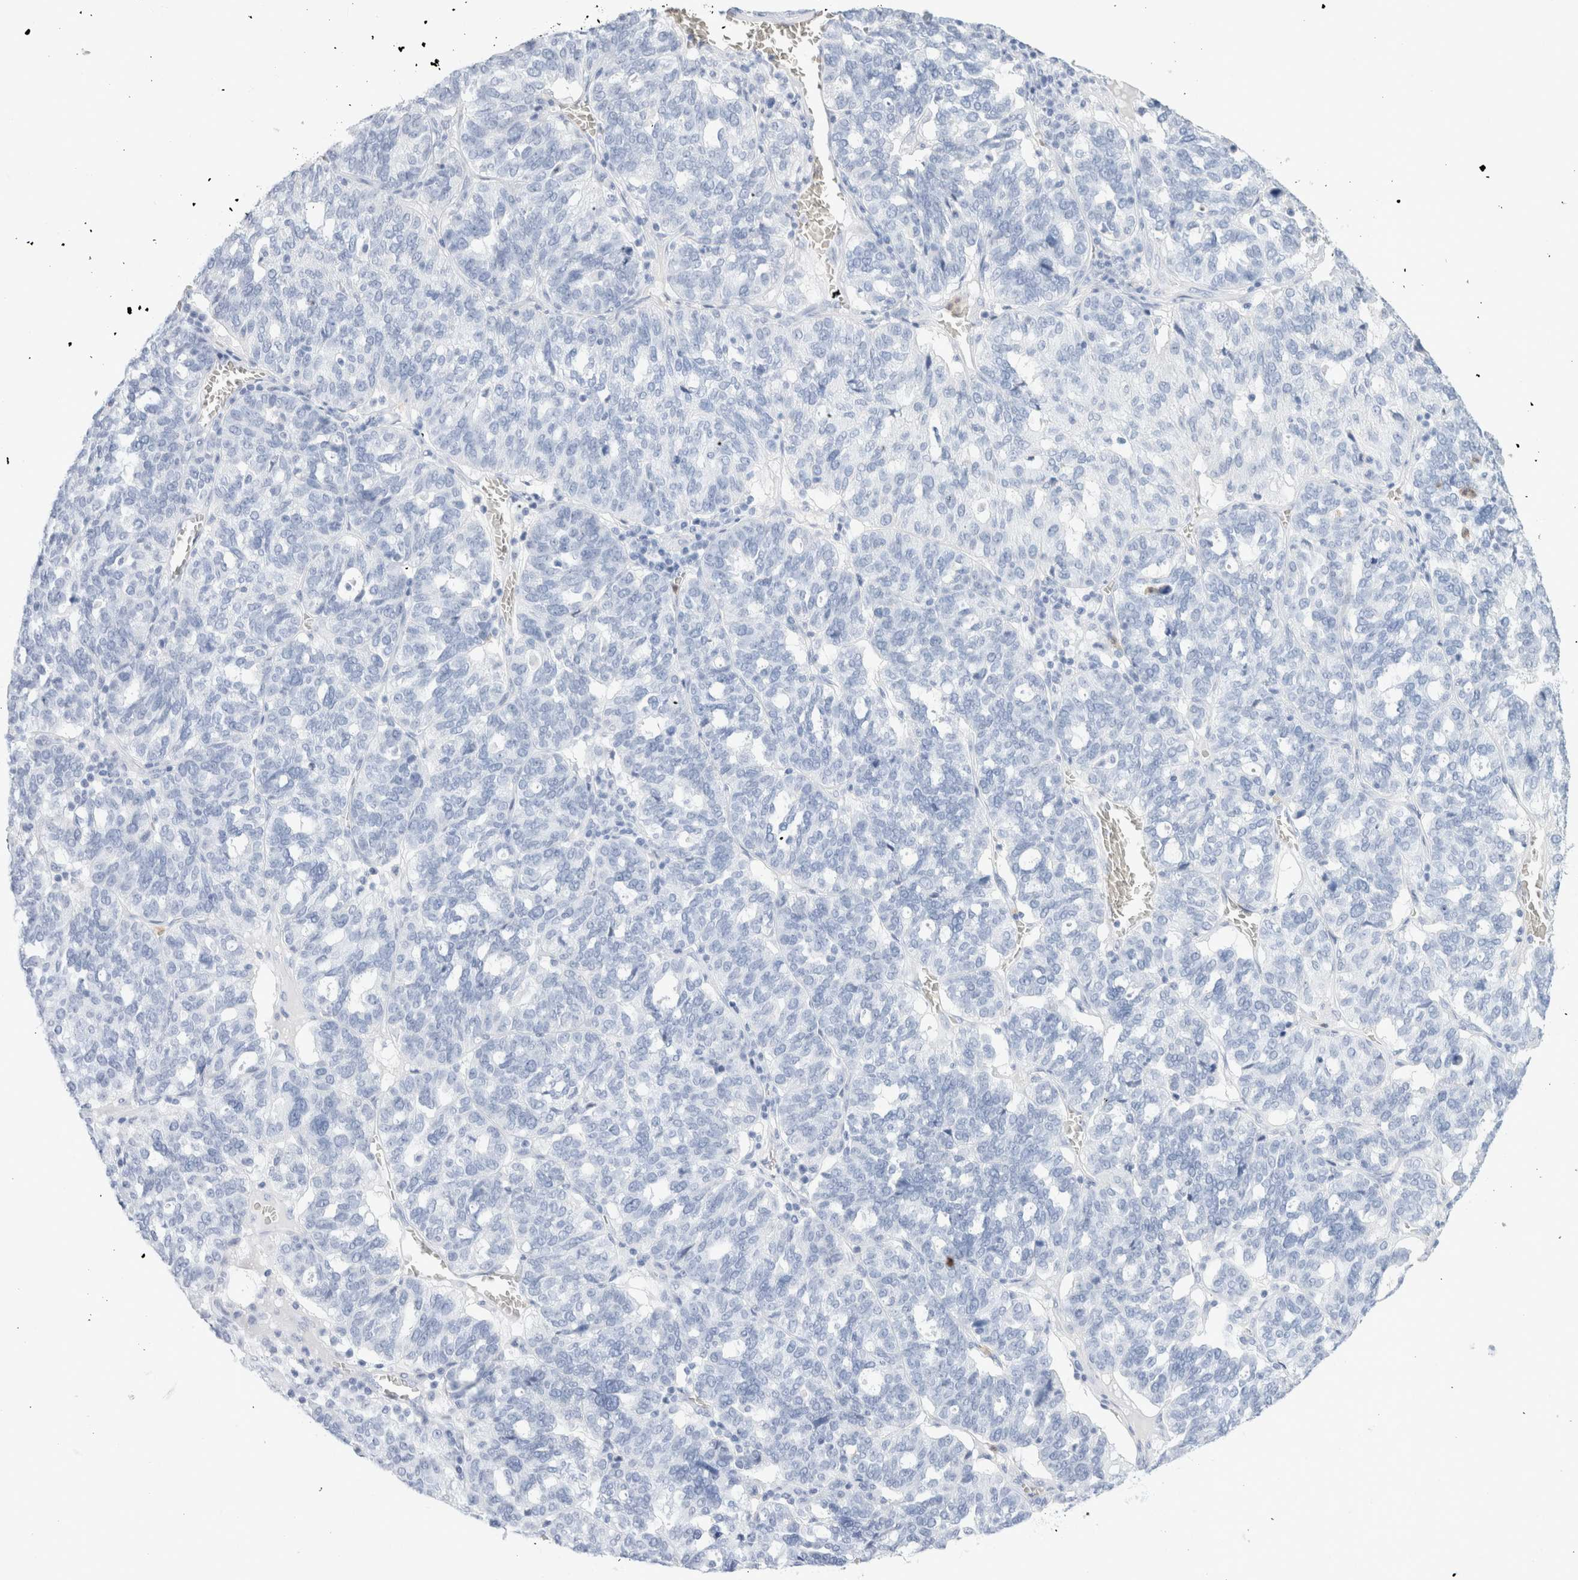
{"staining": {"intensity": "negative", "quantity": "none", "location": "none"}, "tissue": "ovarian cancer", "cell_type": "Tumor cells", "image_type": "cancer", "snomed": [{"axis": "morphology", "description": "Cystadenocarcinoma, serous, NOS"}, {"axis": "topography", "description": "Ovary"}], "caption": "High magnification brightfield microscopy of ovarian cancer stained with DAB (3,3'-diaminobenzidine) (brown) and counterstained with hematoxylin (blue): tumor cells show no significant staining. (DAB (3,3'-diaminobenzidine) IHC, high magnification).", "gene": "ARG1", "patient": {"sex": "female", "age": 59}}